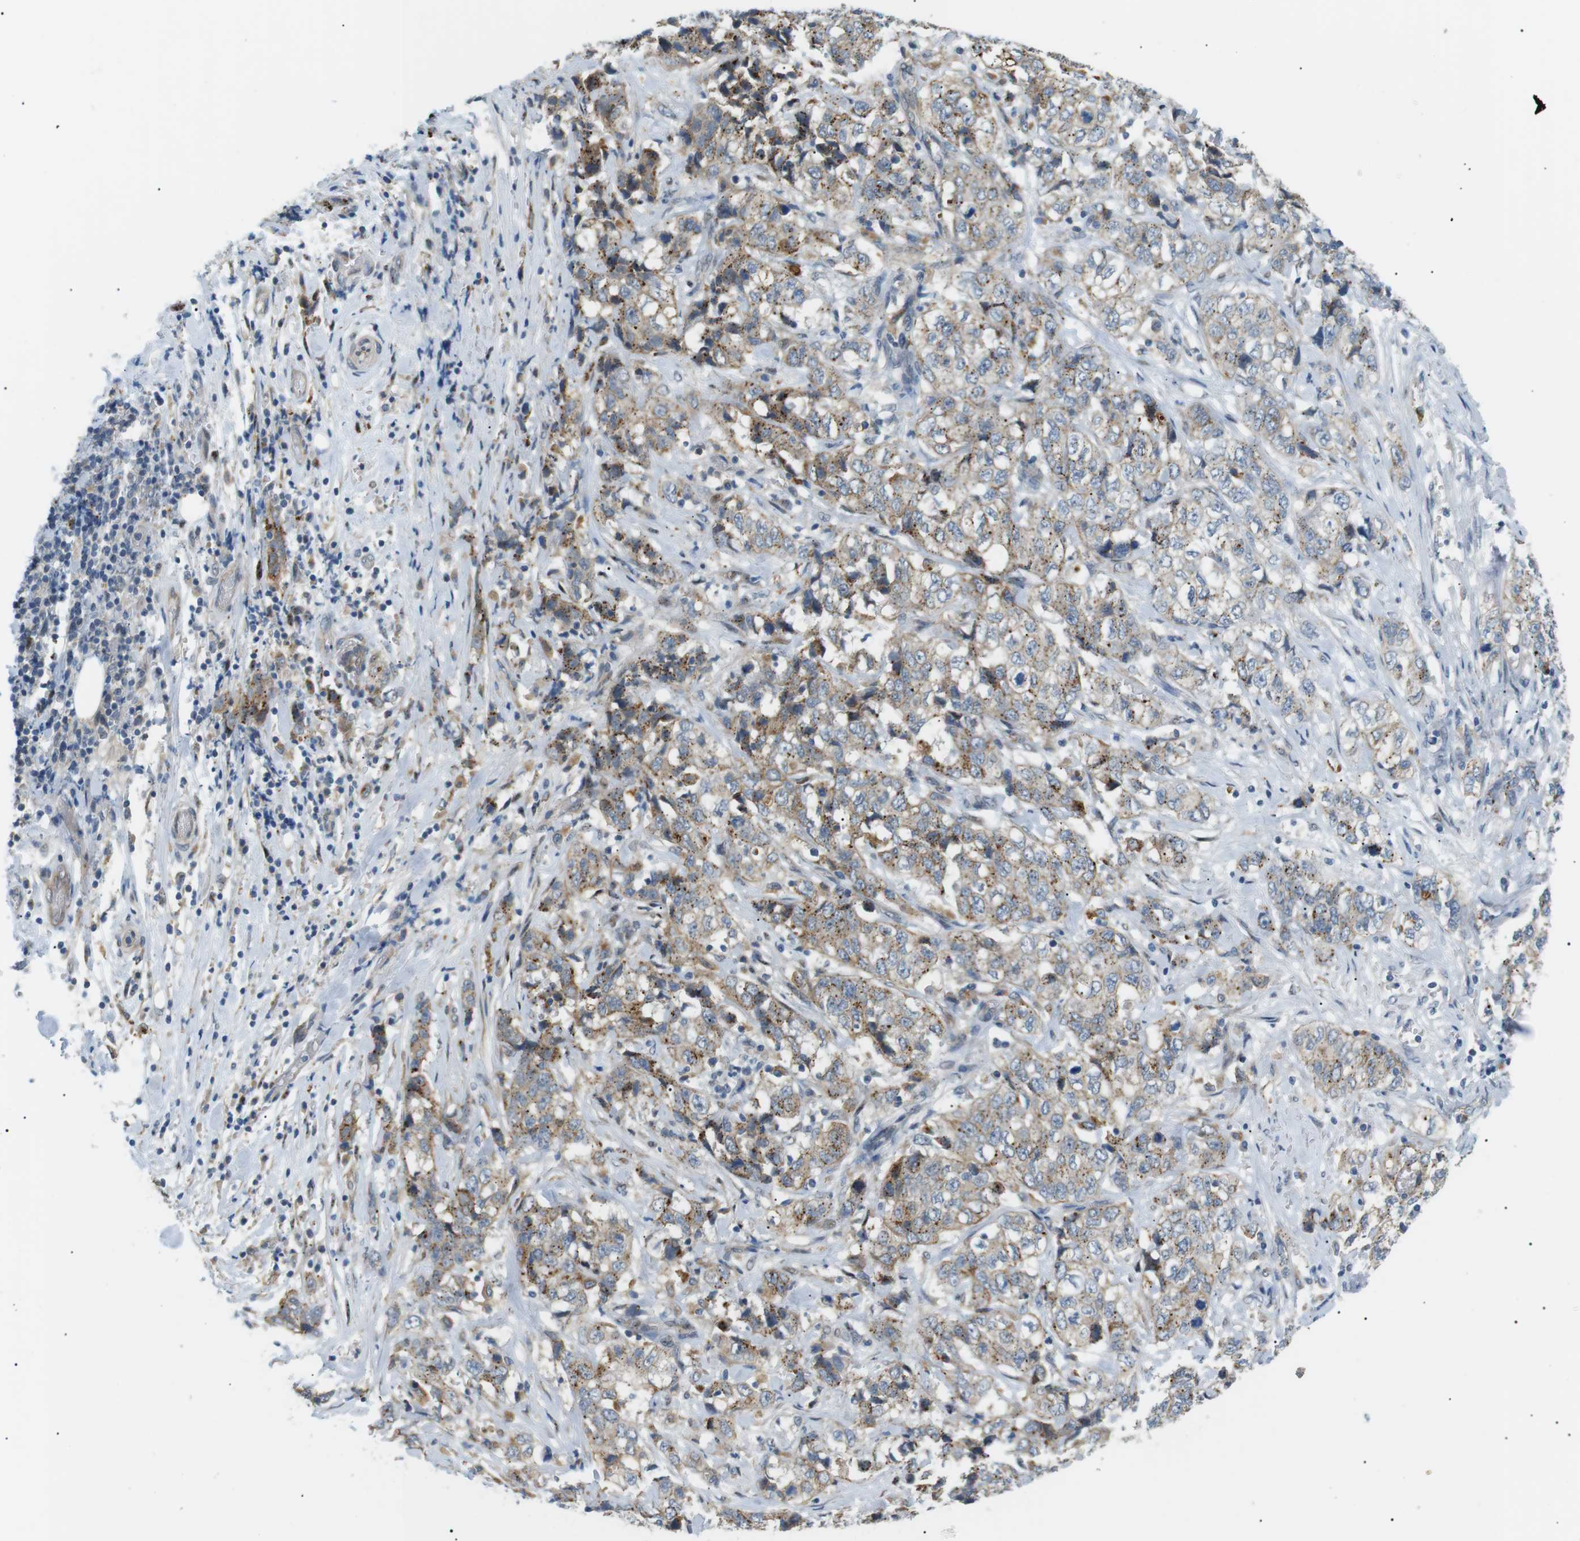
{"staining": {"intensity": "moderate", "quantity": ">75%", "location": "cytoplasmic/membranous"}, "tissue": "stomach cancer", "cell_type": "Tumor cells", "image_type": "cancer", "snomed": [{"axis": "morphology", "description": "Adenocarcinoma, NOS"}, {"axis": "topography", "description": "Stomach"}], "caption": "An image of stomach cancer (adenocarcinoma) stained for a protein shows moderate cytoplasmic/membranous brown staining in tumor cells.", "gene": "B4GALNT2", "patient": {"sex": "male", "age": 48}}